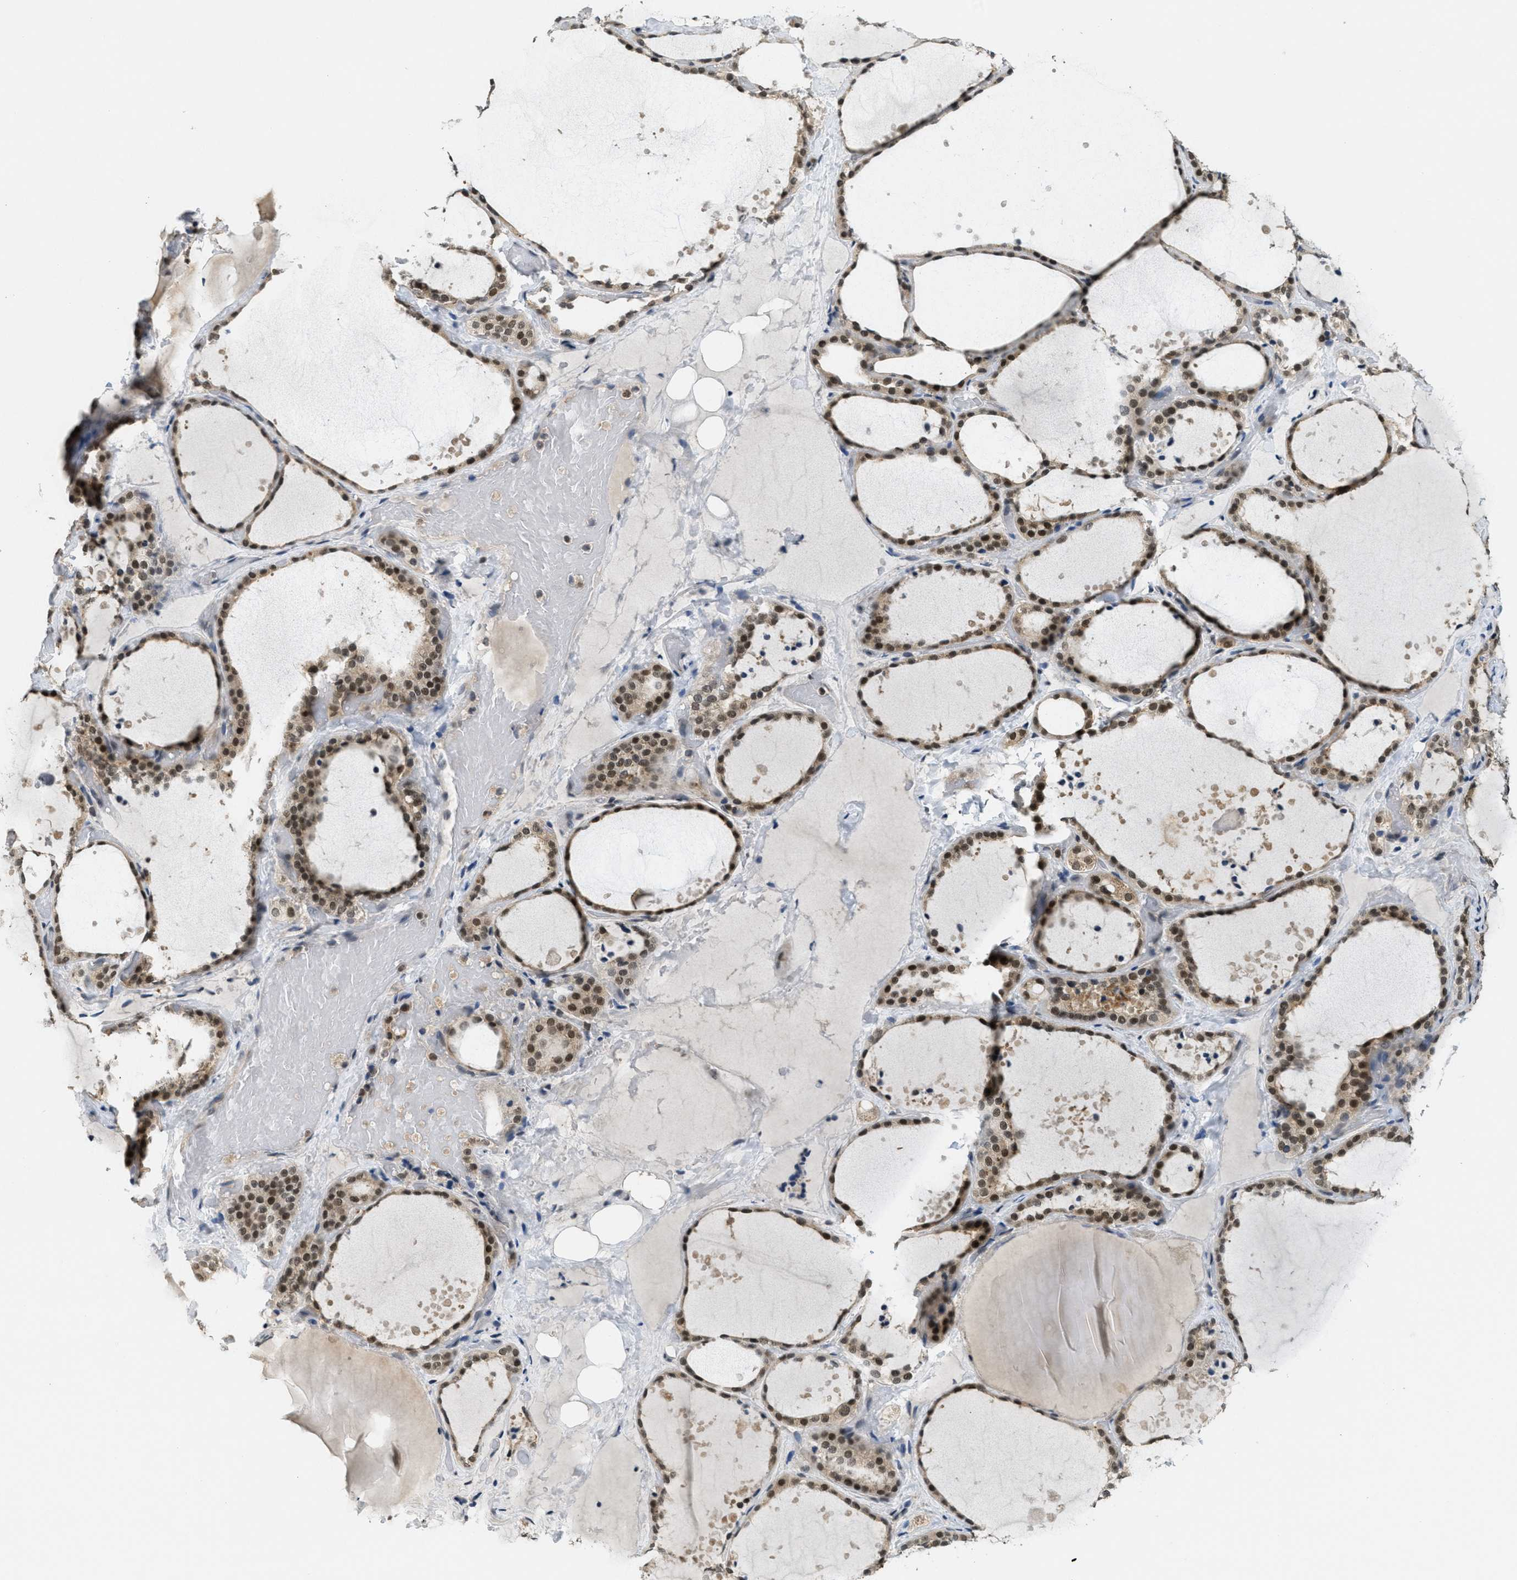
{"staining": {"intensity": "strong", "quantity": ">75%", "location": "nuclear"}, "tissue": "thyroid gland", "cell_type": "Glandular cells", "image_type": "normal", "snomed": [{"axis": "morphology", "description": "Normal tissue, NOS"}, {"axis": "topography", "description": "Thyroid gland"}], "caption": "High-magnification brightfield microscopy of benign thyroid gland stained with DAB (3,3'-diaminobenzidine) (brown) and counterstained with hematoxylin (blue). glandular cells exhibit strong nuclear staining is identified in about>75% of cells. Nuclei are stained in blue.", "gene": "DNAJB1", "patient": {"sex": "female", "age": 44}}